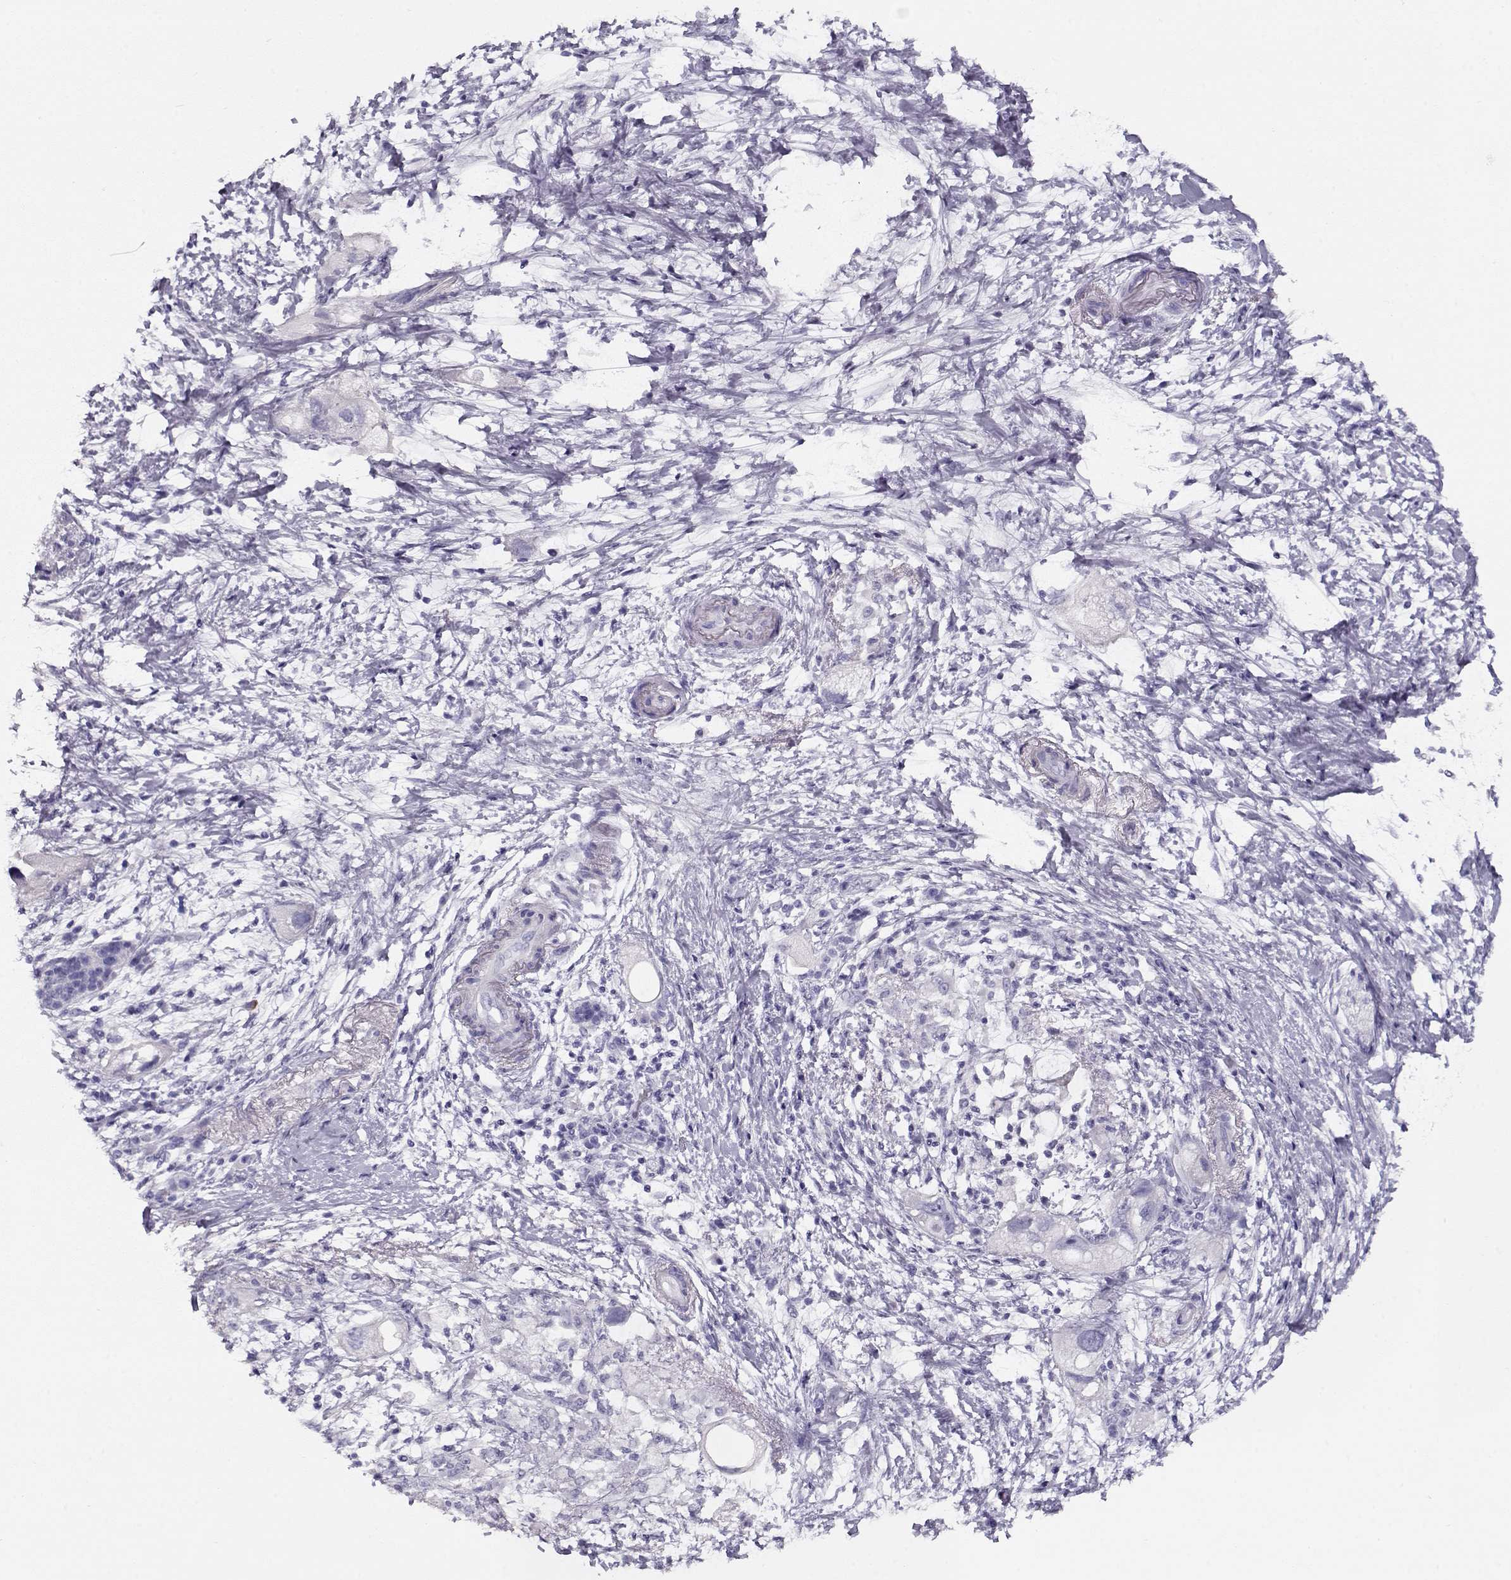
{"staining": {"intensity": "negative", "quantity": "none", "location": "none"}, "tissue": "pancreatic cancer", "cell_type": "Tumor cells", "image_type": "cancer", "snomed": [{"axis": "morphology", "description": "Adenocarcinoma, NOS"}, {"axis": "topography", "description": "Pancreas"}], "caption": "This is a photomicrograph of immunohistochemistry staining of pancreatic adenocarcinoma, which shows no staining in tumor cells.", "gene": "ACTN2", "patient": {"sex": "female", "age": 72}}